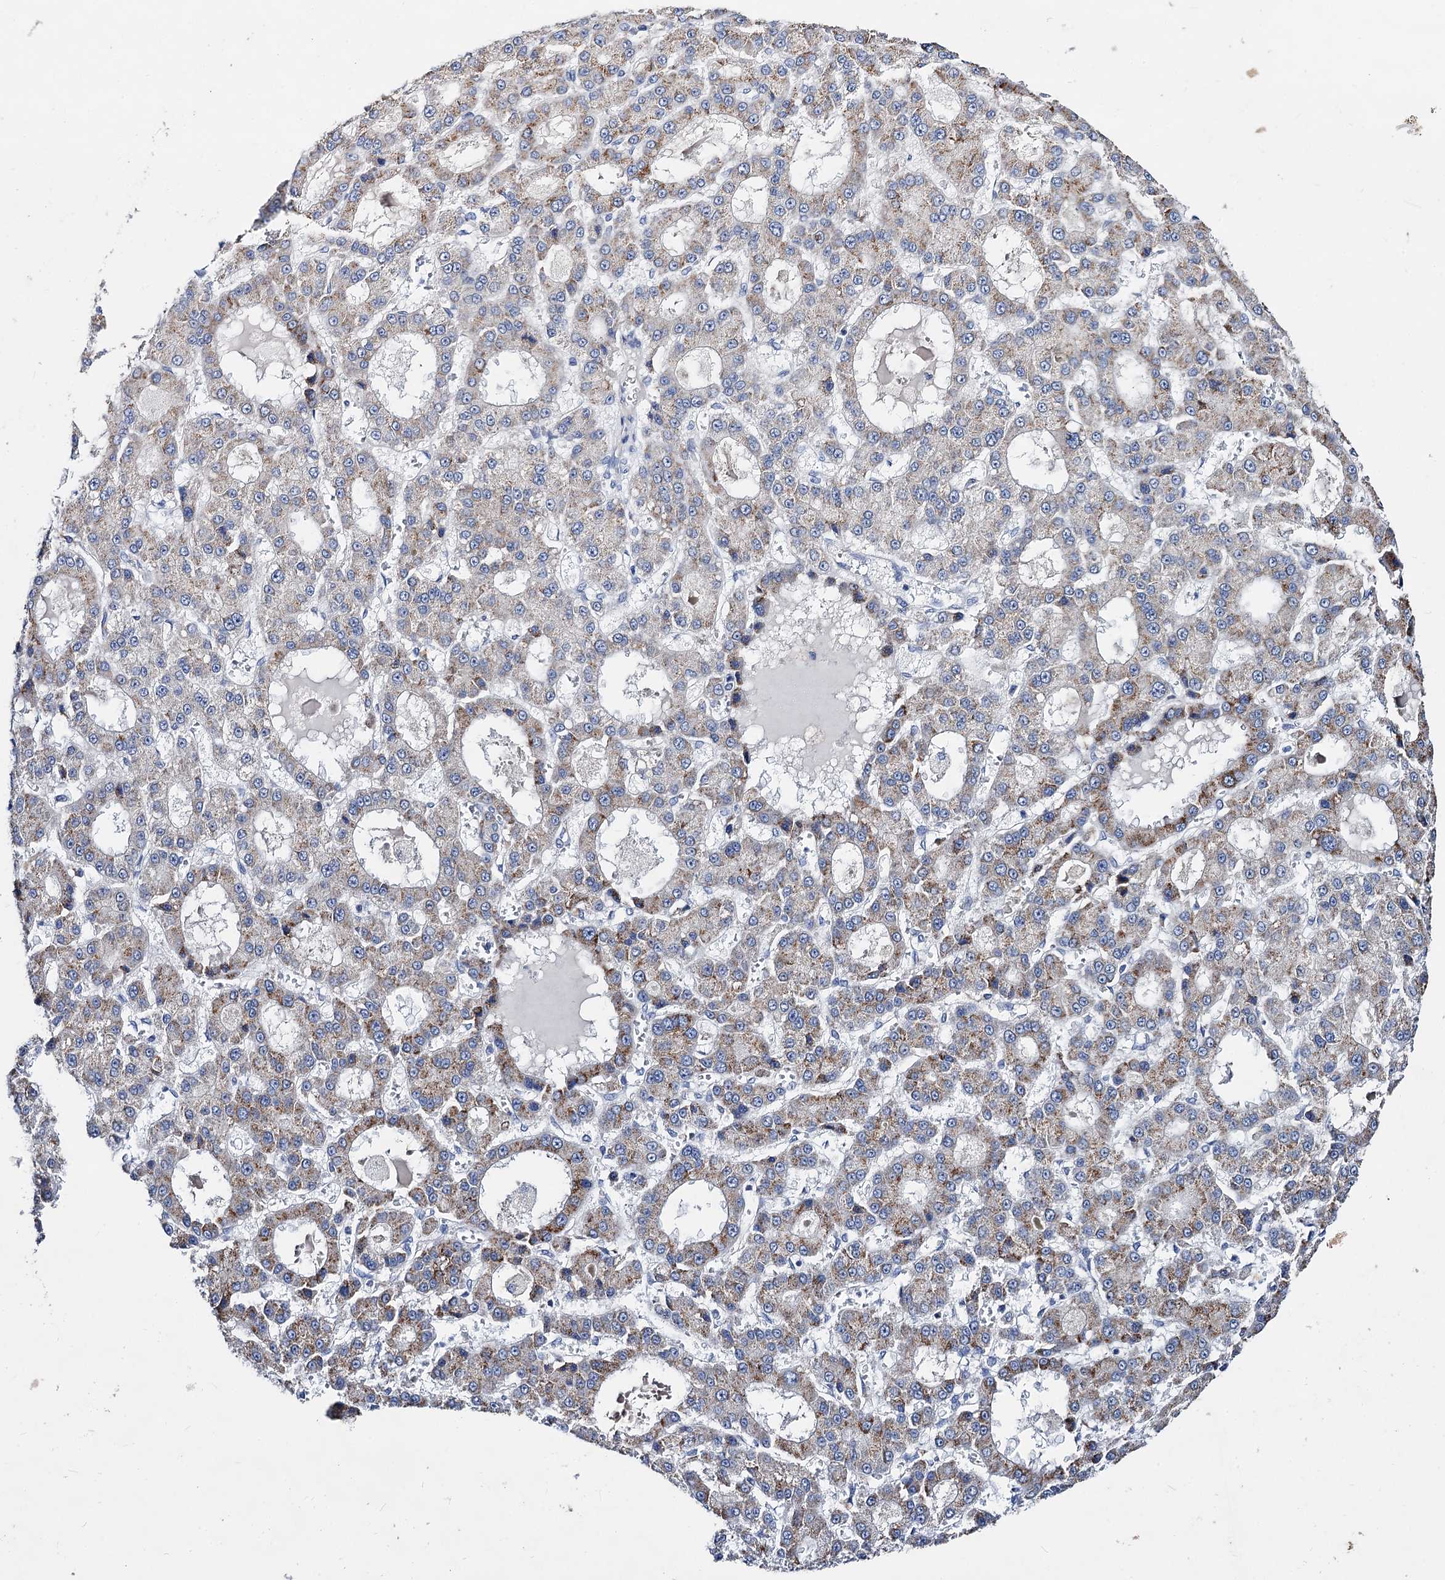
{"staining": {"intensity": "moderate", "quantity": "25%-75%", "location": "cytoplasmic/membranous"}, "tissue": "liver cancer", "cell_type": "Tumor cells", "image_type": "cancer", "snomed": [{"axis": "morphology", "description": "Carcinoma, Hepatocellular, NOS"}, {"axis": "topography", "description": "Liver"}], "caption": "Liver cancer (hepatocellular carcinoma) stained for a protein exhibits moderate cytoplasmic/membranous positivity in tumor cells.", "gene": "CAPRIN2", "patient": {"sex": "male", "age": 70}}